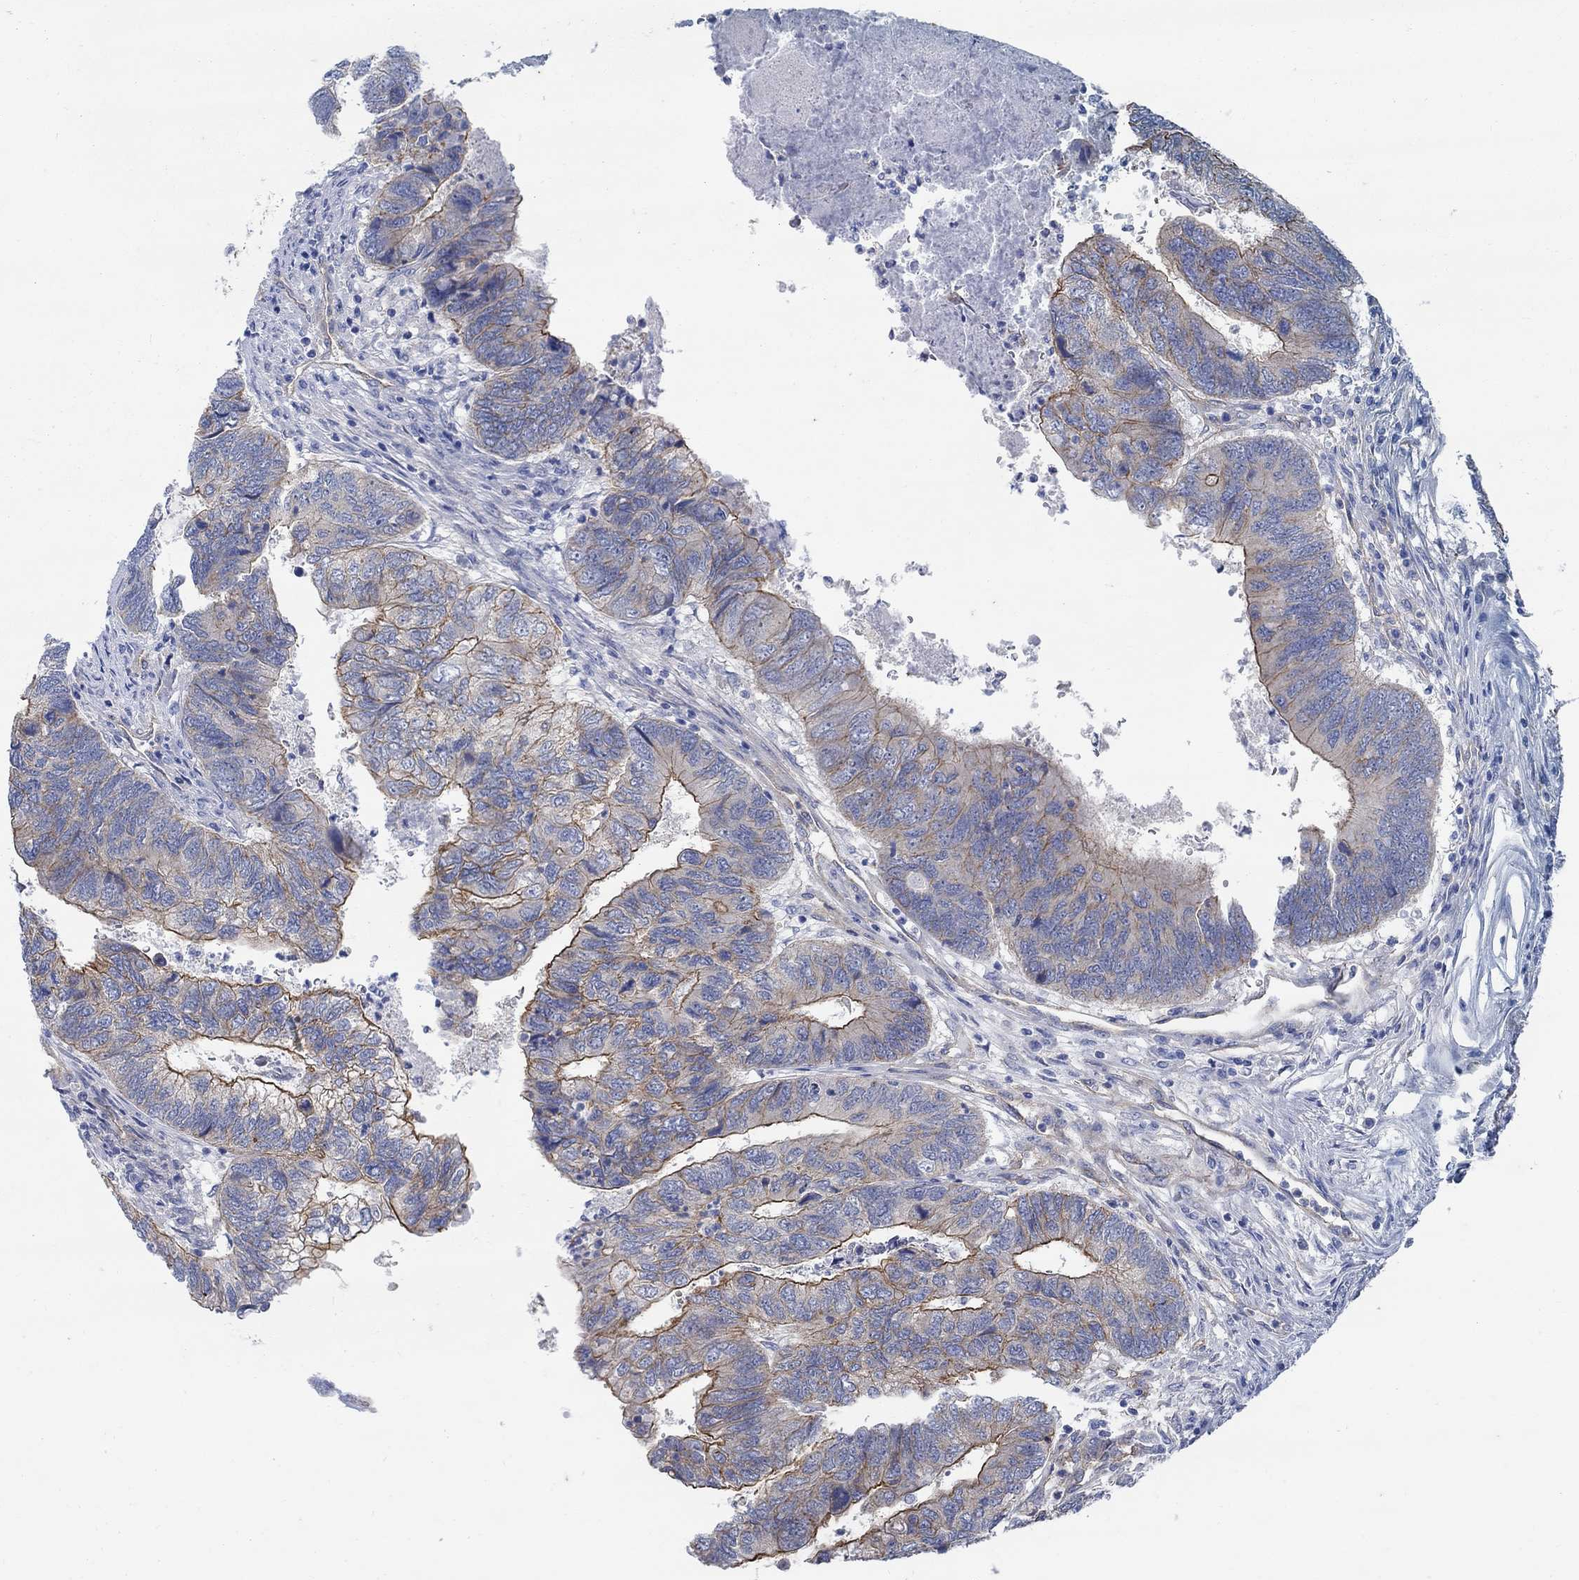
{"staining": {"intensity": "moderate", "quantity": "25%-75%", "location": "cytoplasmic/membranous"}, "tissue": "colorectal cancer", "cell_type": "Tumor cells", "image_type": "cancer", "snomed": [{"axis": "morphology", "description": "Adenocarcinoma, NOS"}, {"axis": "topography", "description": "Colon"}], "caption": "Immunohistochemistry (IHC) micrograph of neoplastic tissue: colorectal cancer (adenocarcinoma) stained using IHC shows medium levels of moderate protein expression localized specifically in the cytoplasmic/membranous of tumor cells, appearing as a cytoplasmic/membranous brown color.", "gene": "TMEM198", "patient": {"sex": "female", "age": 67}}